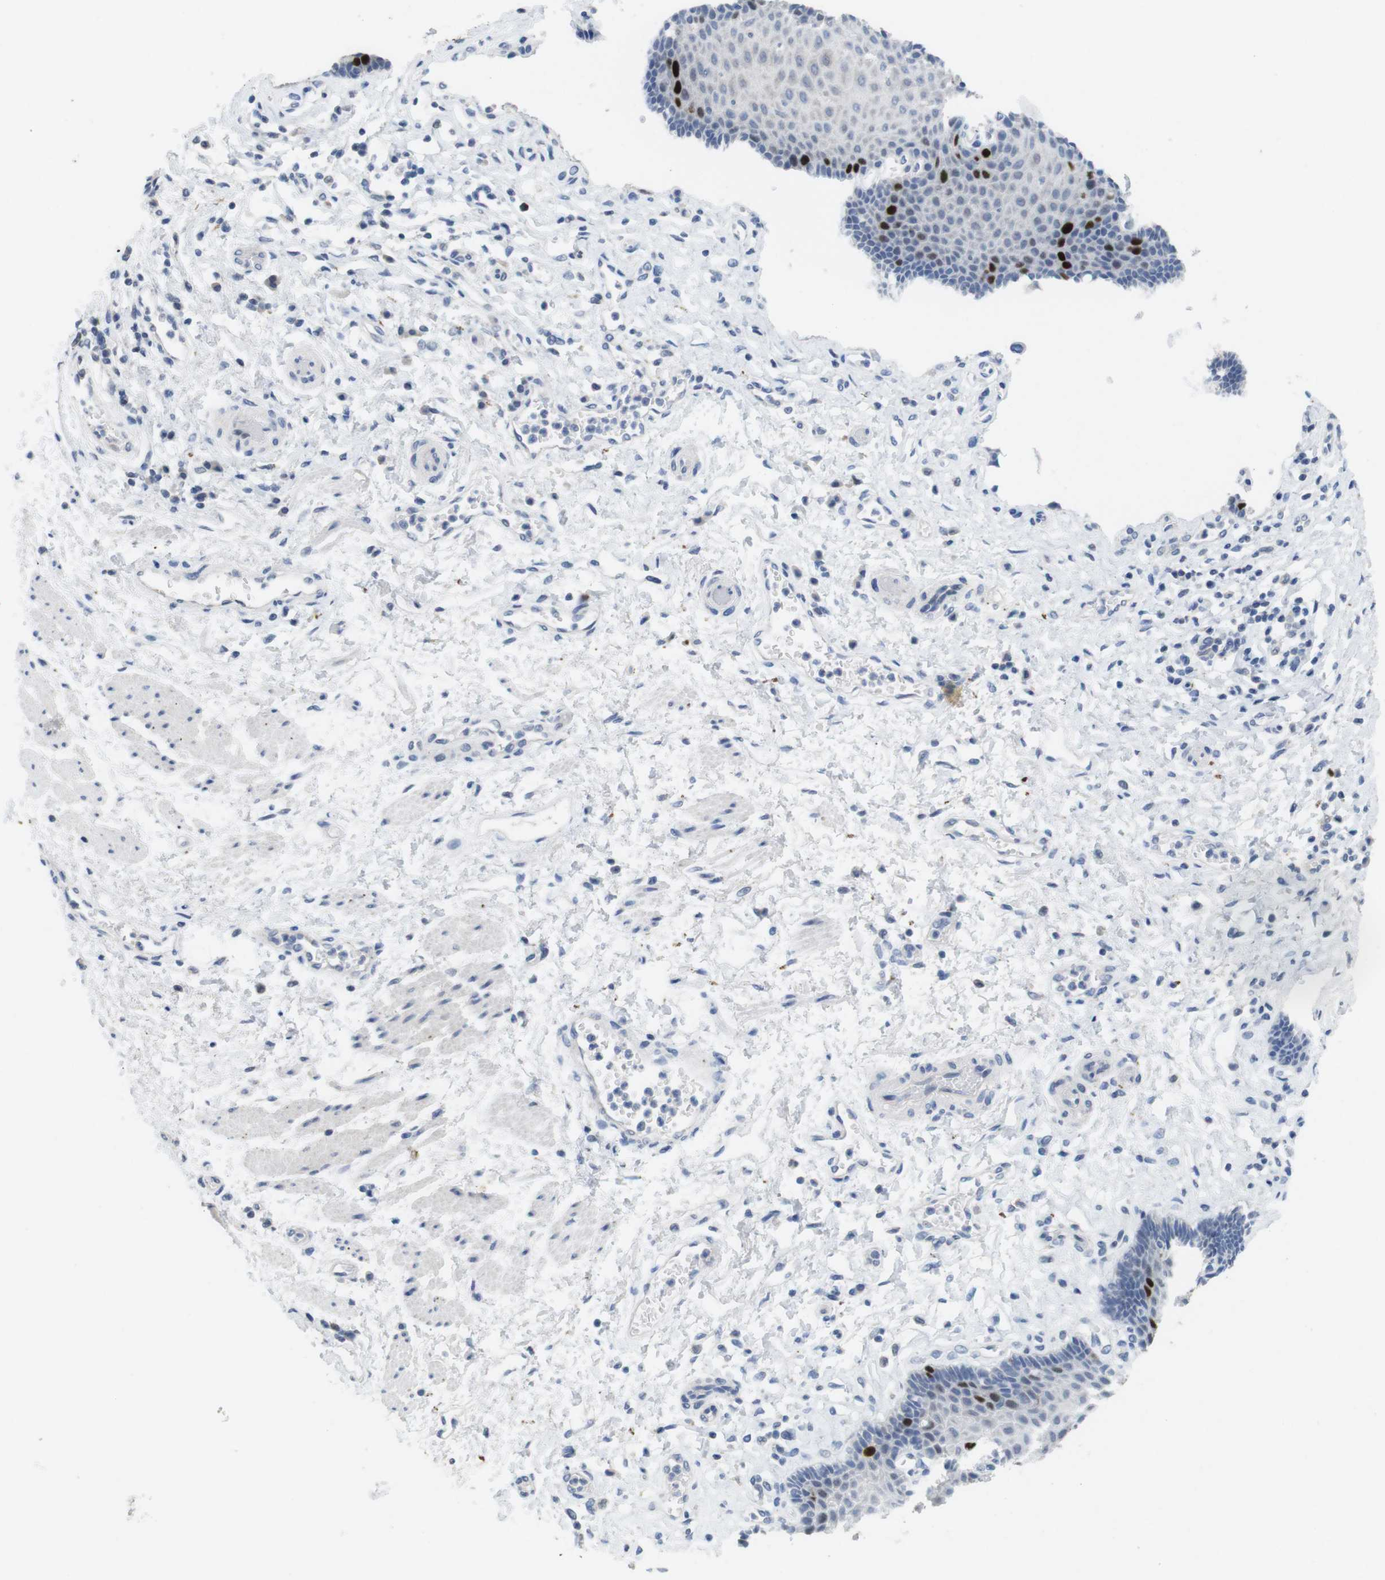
{"staining": {"intensity": "strong", "quantity": "<25%", "location": "nuclear"}, "tissue": "esophagus", "cell_type": "Squamous epithelial cells", "image_type": "normal", "snomed": [{"axis": "morphology", "description": "Normal tissue, NOS"}, {"axis": "topography", "description": "Esophagus"}], "caption": "Human esophagus stained with a brown dye exhibits strong nuclear positive staining in approximately <25% of squamous epithelial cells.", "gene": "KPNA2", "patient": {"sex": "male", "age": 54}}